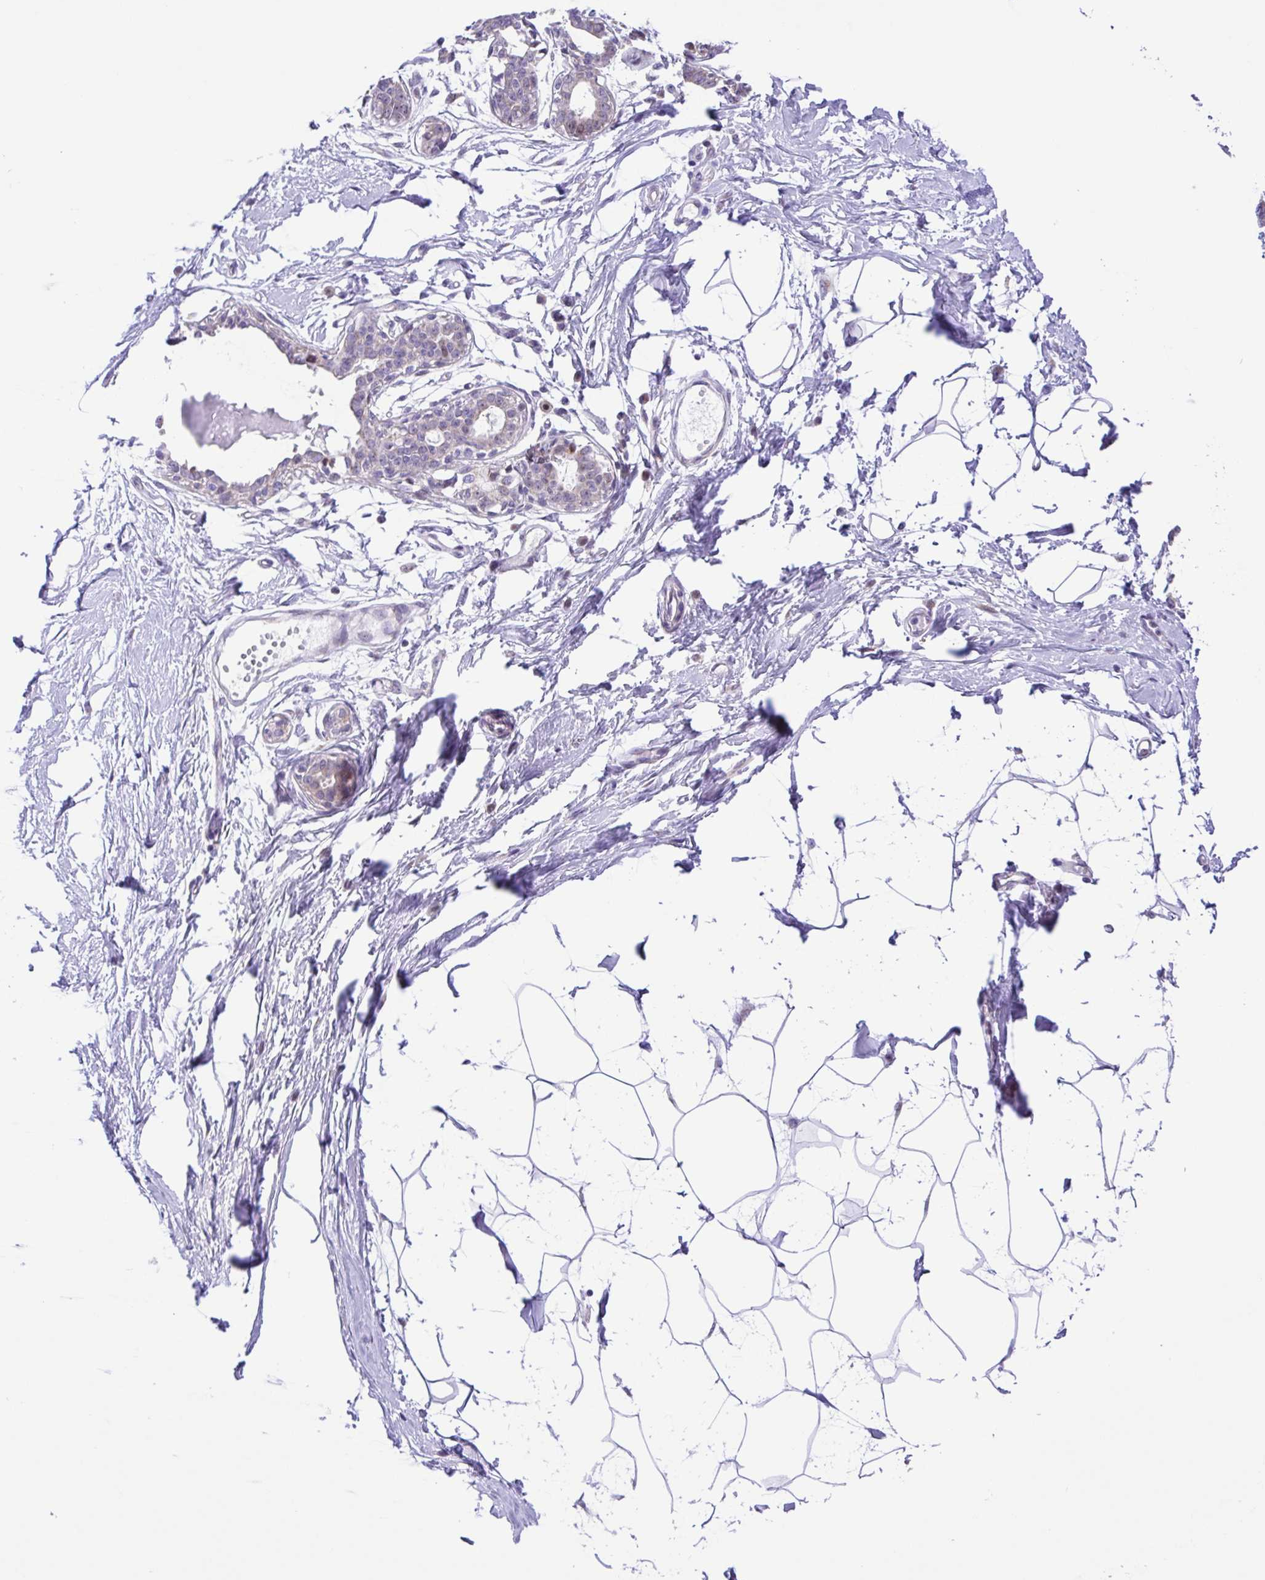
{"staining": {"intensity": "negative", "quantity": "none", "location": "none"}, "tissue": "breast", "cell_type": "Adipocytes", "image_type": "normal", "snomed": [{"axis": "morphology", "description": "Normal tissue, NOS"}, {"axis": "topography", "description": "Breast"}], "caption": "Immunohistochemistry (IHC) of normal breast displays no positivity in adipocytes.", "gene": "ENSG00000286022", "patient": {"sex": "female", "age": 45}}